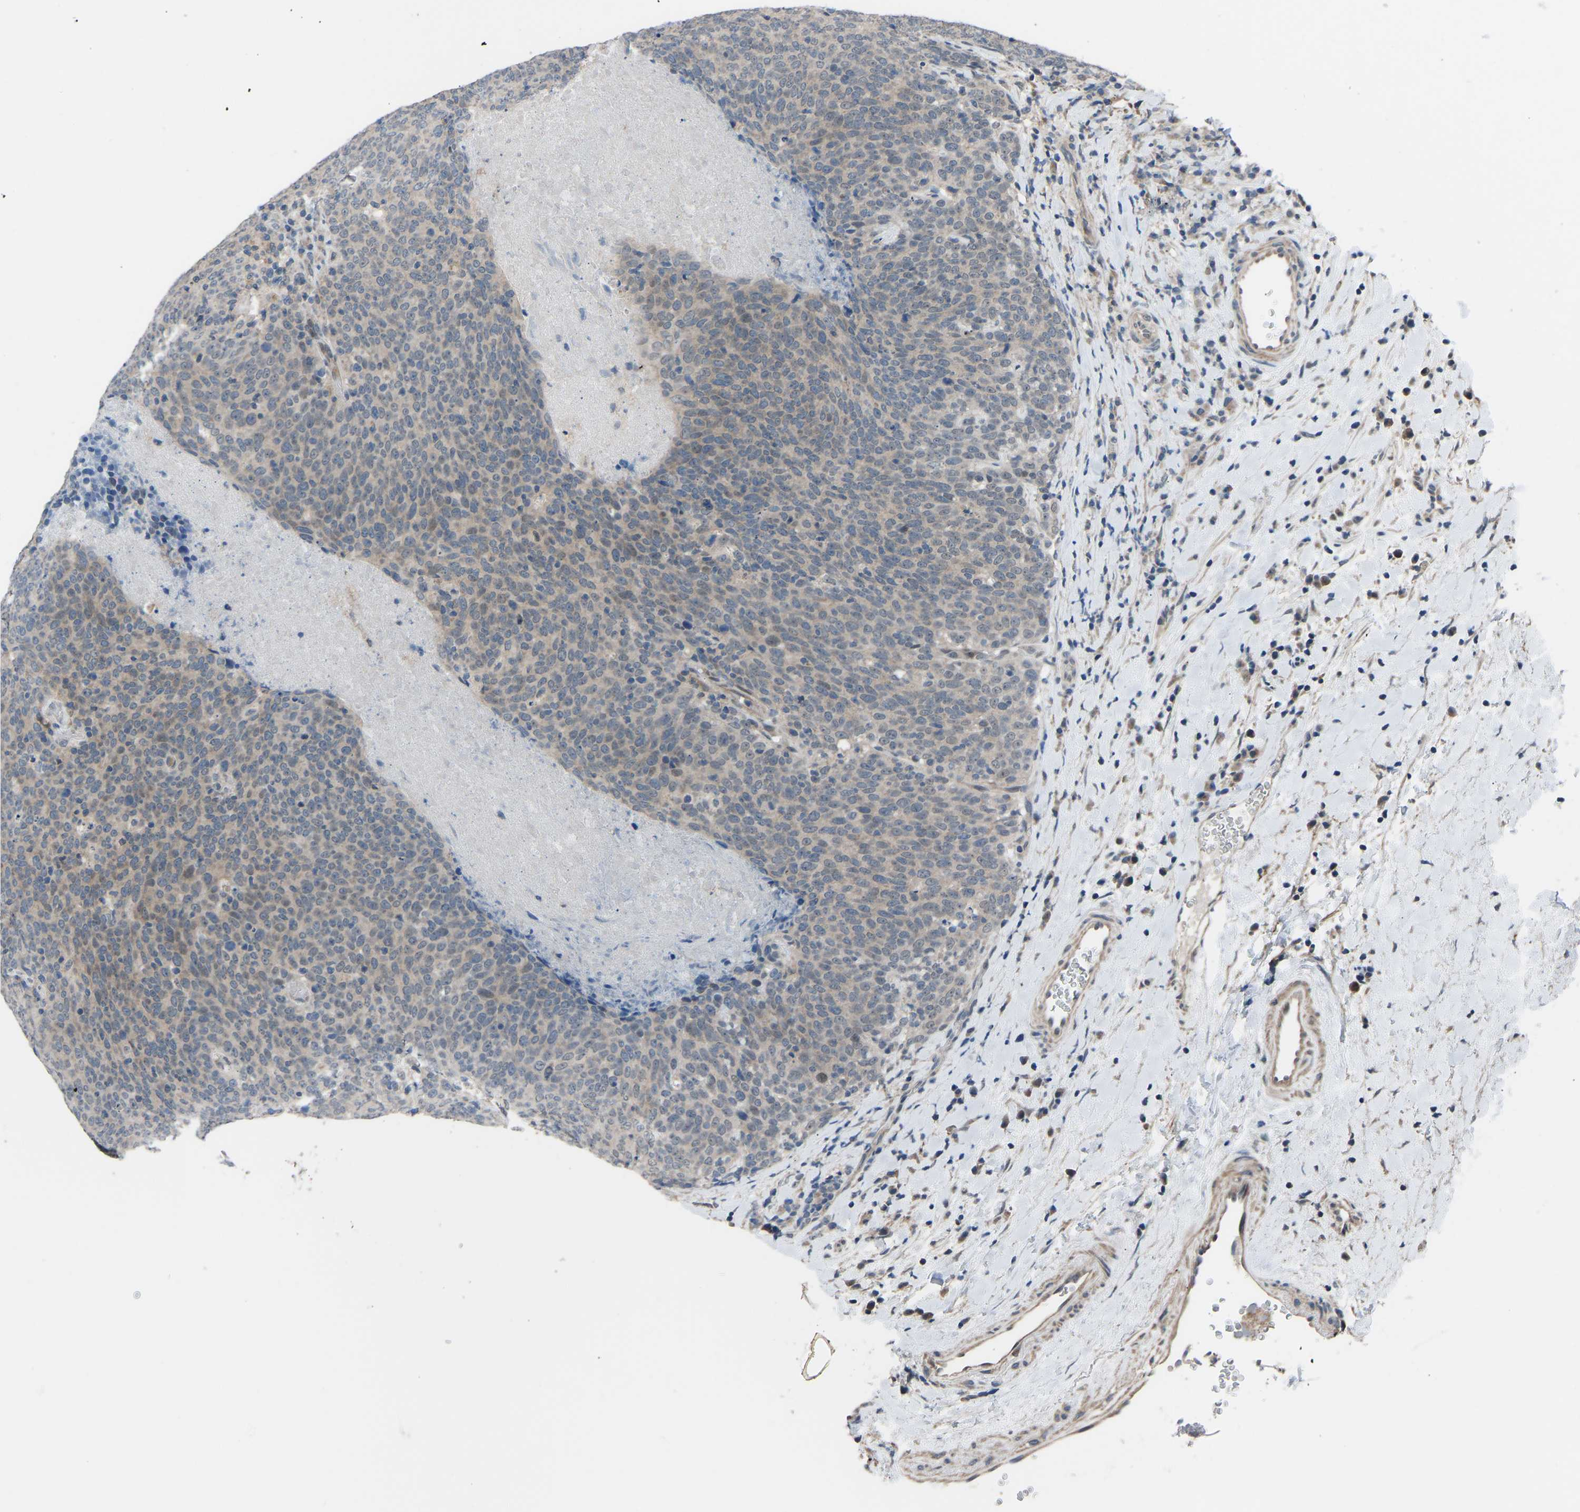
{"staining": {"intensity": "weak", "quantity": ">75%", "location": "cytoplasmic/membranous"}, "tissue": "head and neck cancer", "cell_type": "Tumor cells", "image_type": "cancer", "snomed": [{"axis": "morphology", "description": "Squamous cell carcinoma, NOS"}, {"axis": "morphology", "description": "Squamous cell carcinoma, metastatic, NOS"}, {"axis": "topography", "description": "Lymph node"}, {"axis": "topography", "description": "Head-Neck"}], "caption": "Protein expression analysis of head and neck metastatic squamous cell carcinoma displays weak cytoplasmic/membranous staining in approximately >75% of tumor cells.", "gene": "CDK2AP1", "patient": {"sex": "male", "age": 62}}